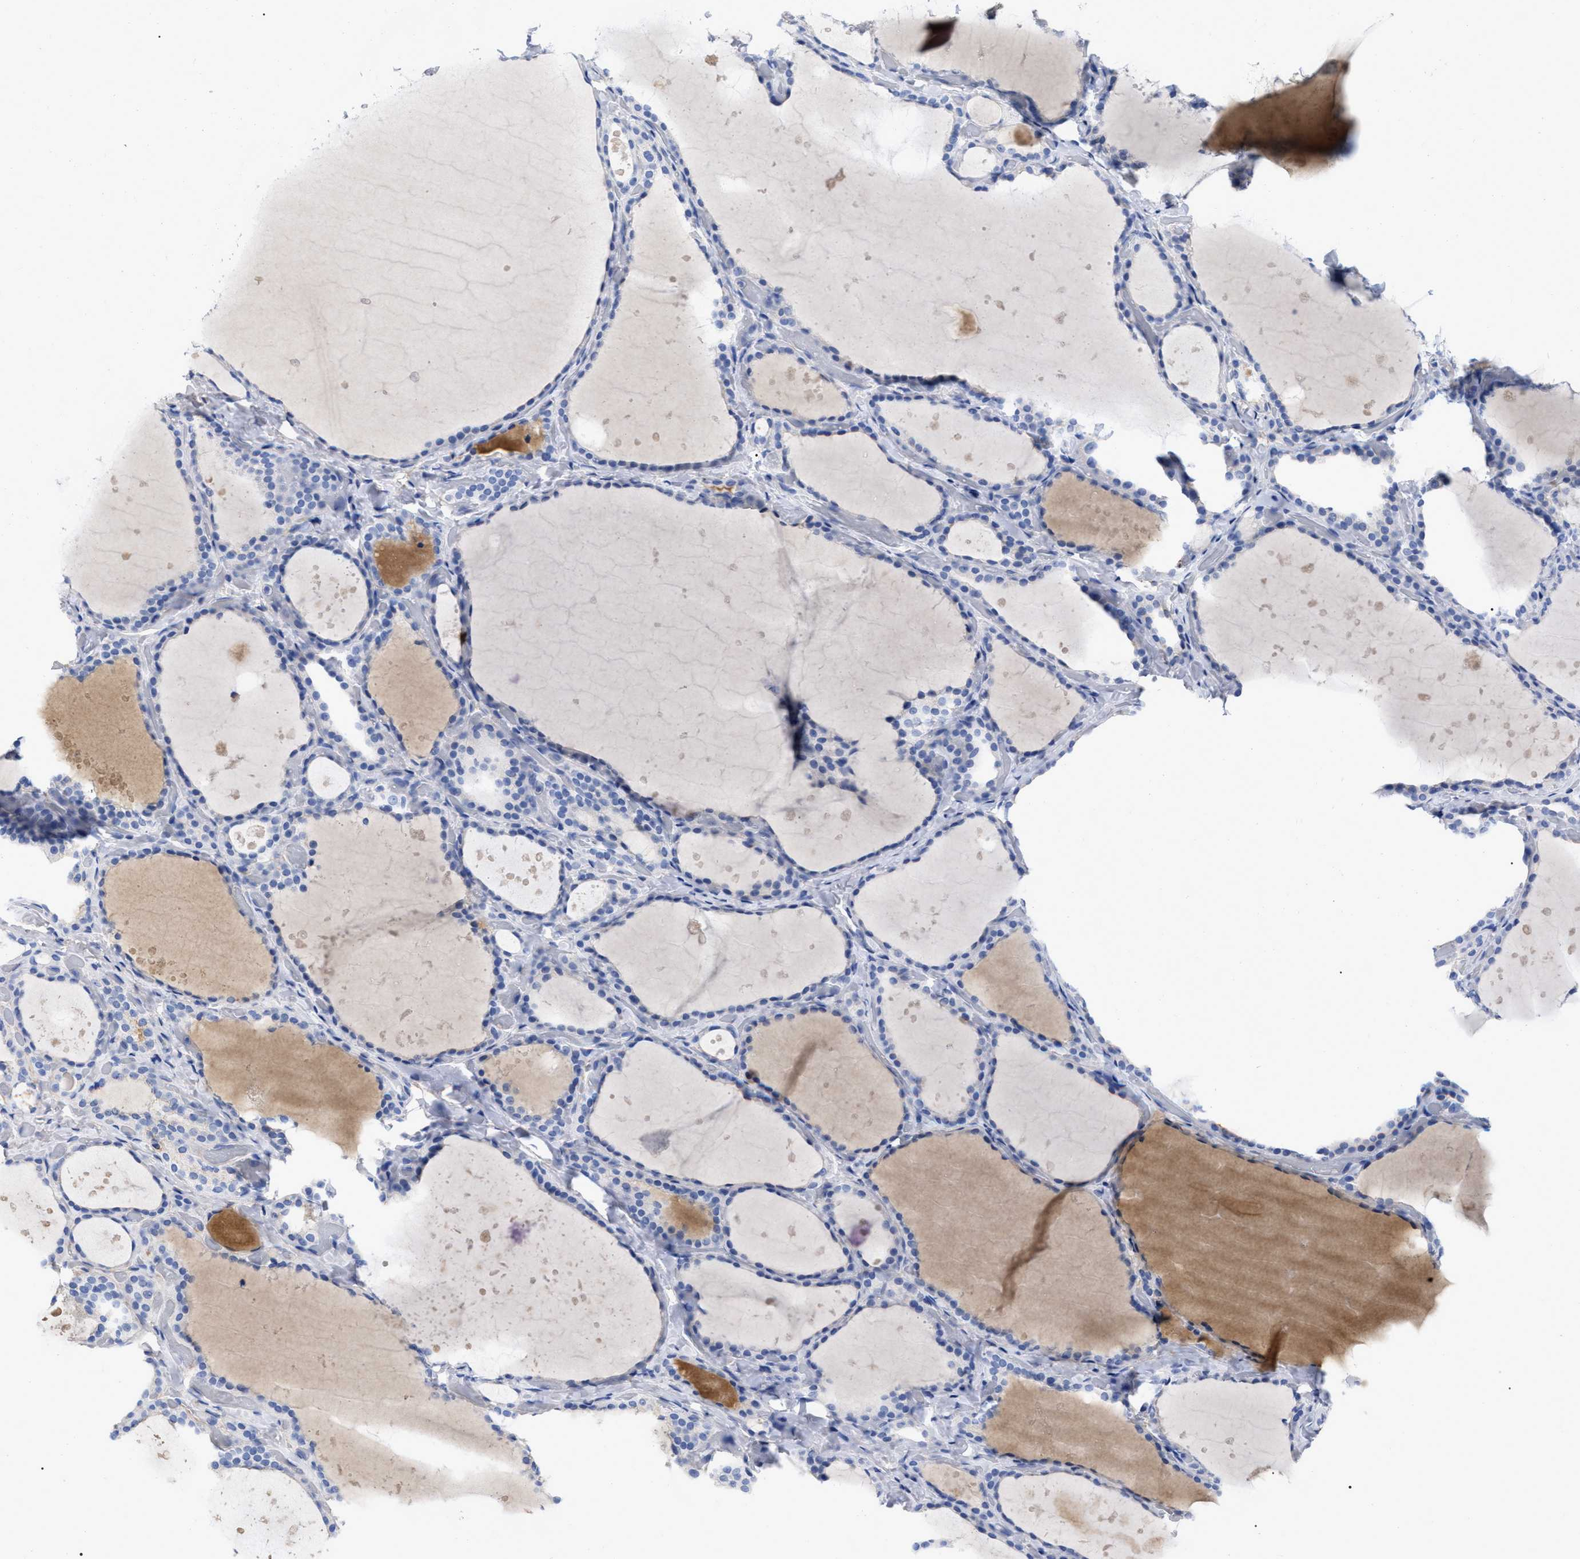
{"staining": {"intensity": "negative", "quantity": "none", "location": "none"}, "tissue": "thyroid gland", "cell_type": "Glandular cells", "image_type": "normal", "snomed": [{"axis": "morphology", "description": "Normal tissue, NOS"}, {"axis": "topography", "description": "Thyroid gland"}], "caption": "Photomicrograph shows no protein expression in glandular cells of normal thyroid gland. (DAB immunohistochemistry (IHC), high magnification).", "gene": "IGHV5", "patient": {"sex": "female", "age": 44}}